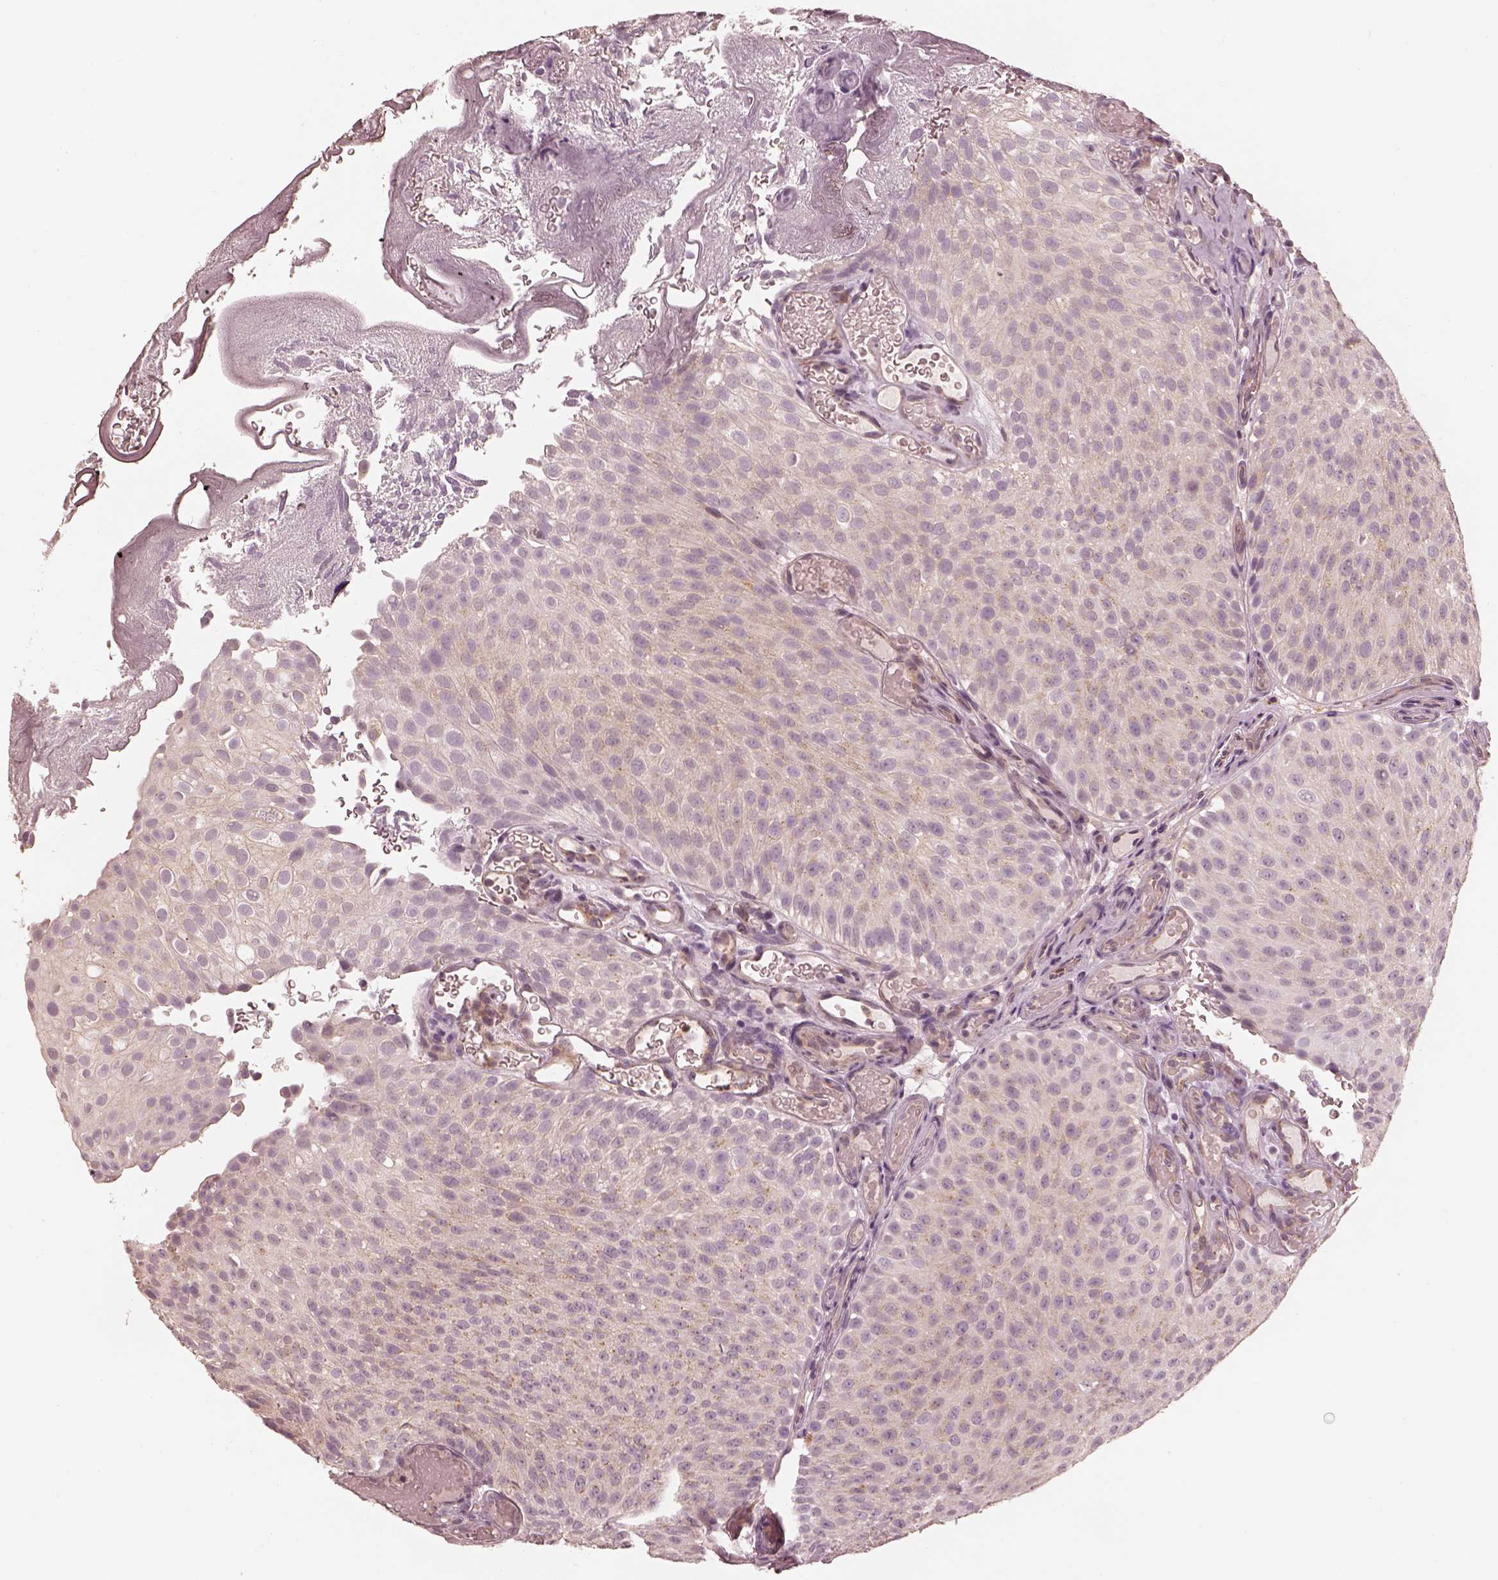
{"staining": {"intensity": "negative", "quantity": "none", "location": "none"}, "tissue": "urothelial cancer", "cell_type": "Tumor cells", "image_type": "cancer", "snomed": [{"axis": "morphology", "description": "Urothelial carcinoma, Low grade"}, {"axis": "topography", "description": "Urinary bladder"}], "caption": "Tumor cells show no significant protein staining in urothelial carcinoma (low-grade).", "gene": "PRKACG", "patient": {"sex": "male", "age": 78}}